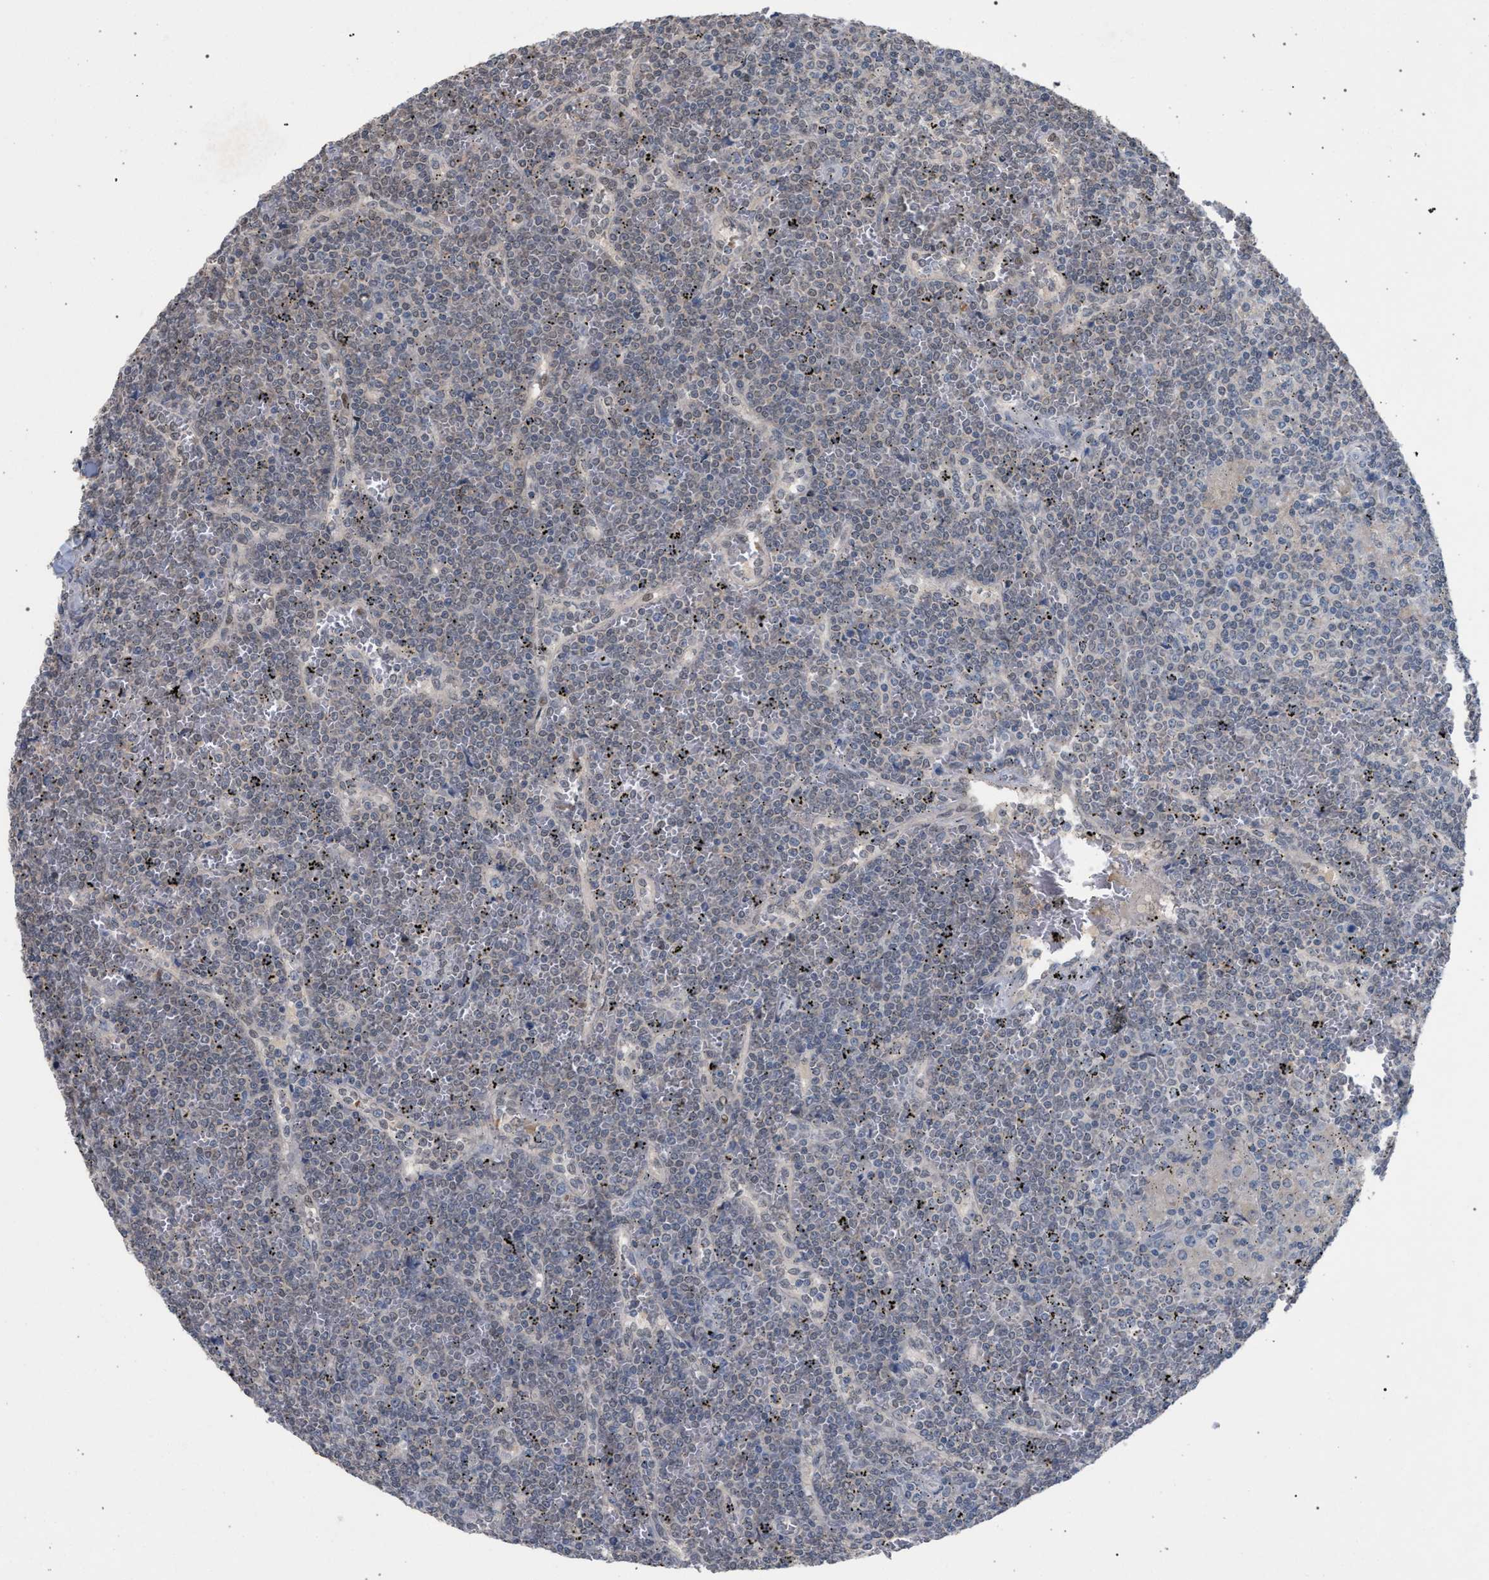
{"staining": {"intensity": "negative", "quantity": "none", "location": "none"}, "tissue": "lymphoma", "cell_type": "Tumor cells", "image_type": "cancer", "snomed": [{"axis": "morphology", "description": "Malignant lymphoma, non-Hodgkin's type, Low grade"}, {"axis": "topography", "description": "Spleen"}], "caption": "Micrograph shows no protein staining in tumor cells of lymphoma tissue.", "gene": "TECPR1", "patient": {"sex": "female", "age": 19}}